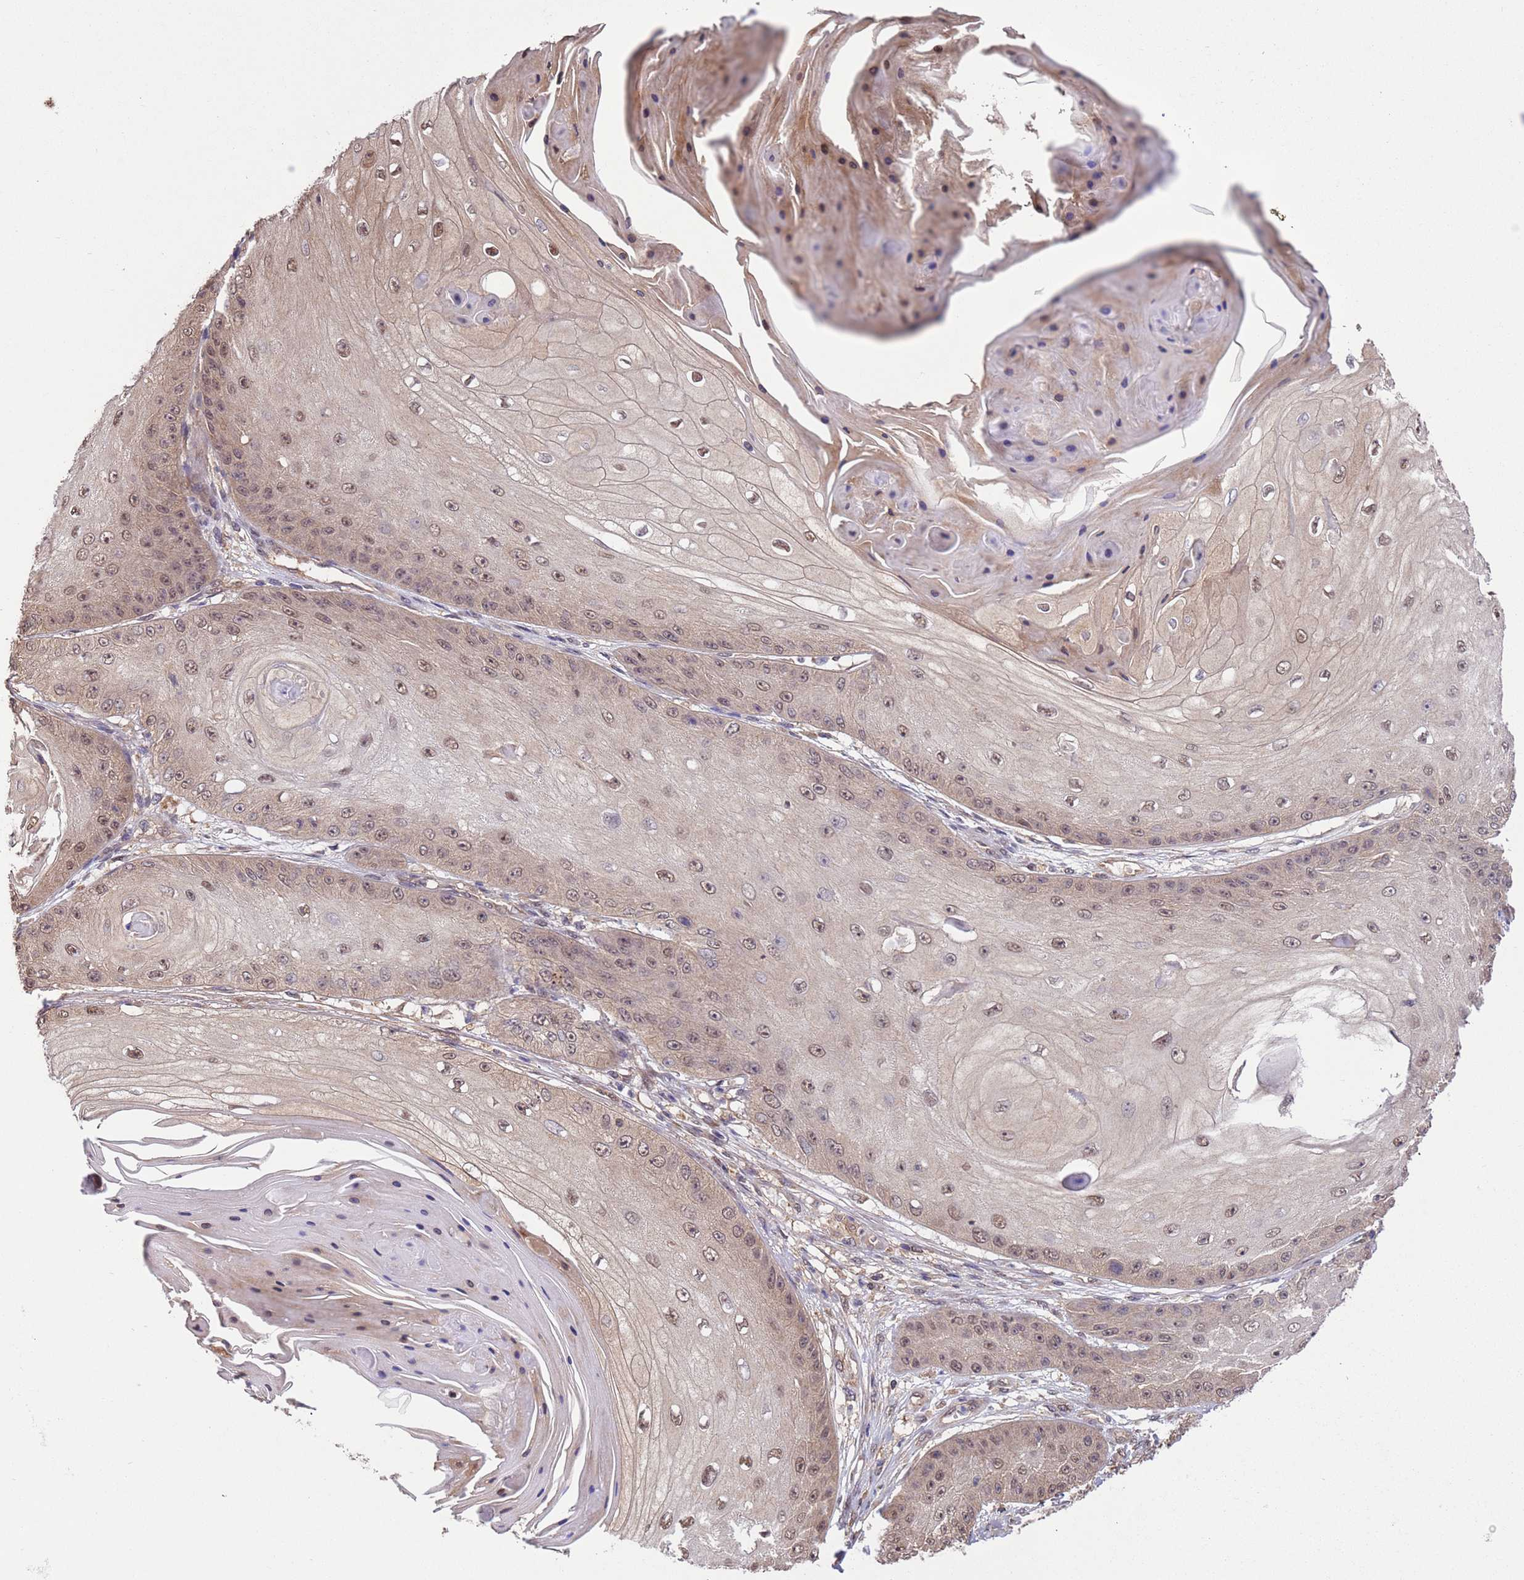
{"staining": {"intensity": "moderate", "quantity": ">75%", "location": "nuclear"}, "tissue": "skin cancer", "cell_type": "Tumor cells", "image_type": "cancer", "snomed": [{"axis": "morphology", "description": "Squamous cell carcinoma, NOS"}, {"axis": "topography", "description": "Skin"}], "caption": "Tumor cells reveal moderate nuclear expression in approximately >75% of cells in skin cancer.", "gene": "ZFP69B", "patient": {"sex": "male", "age": 70}}